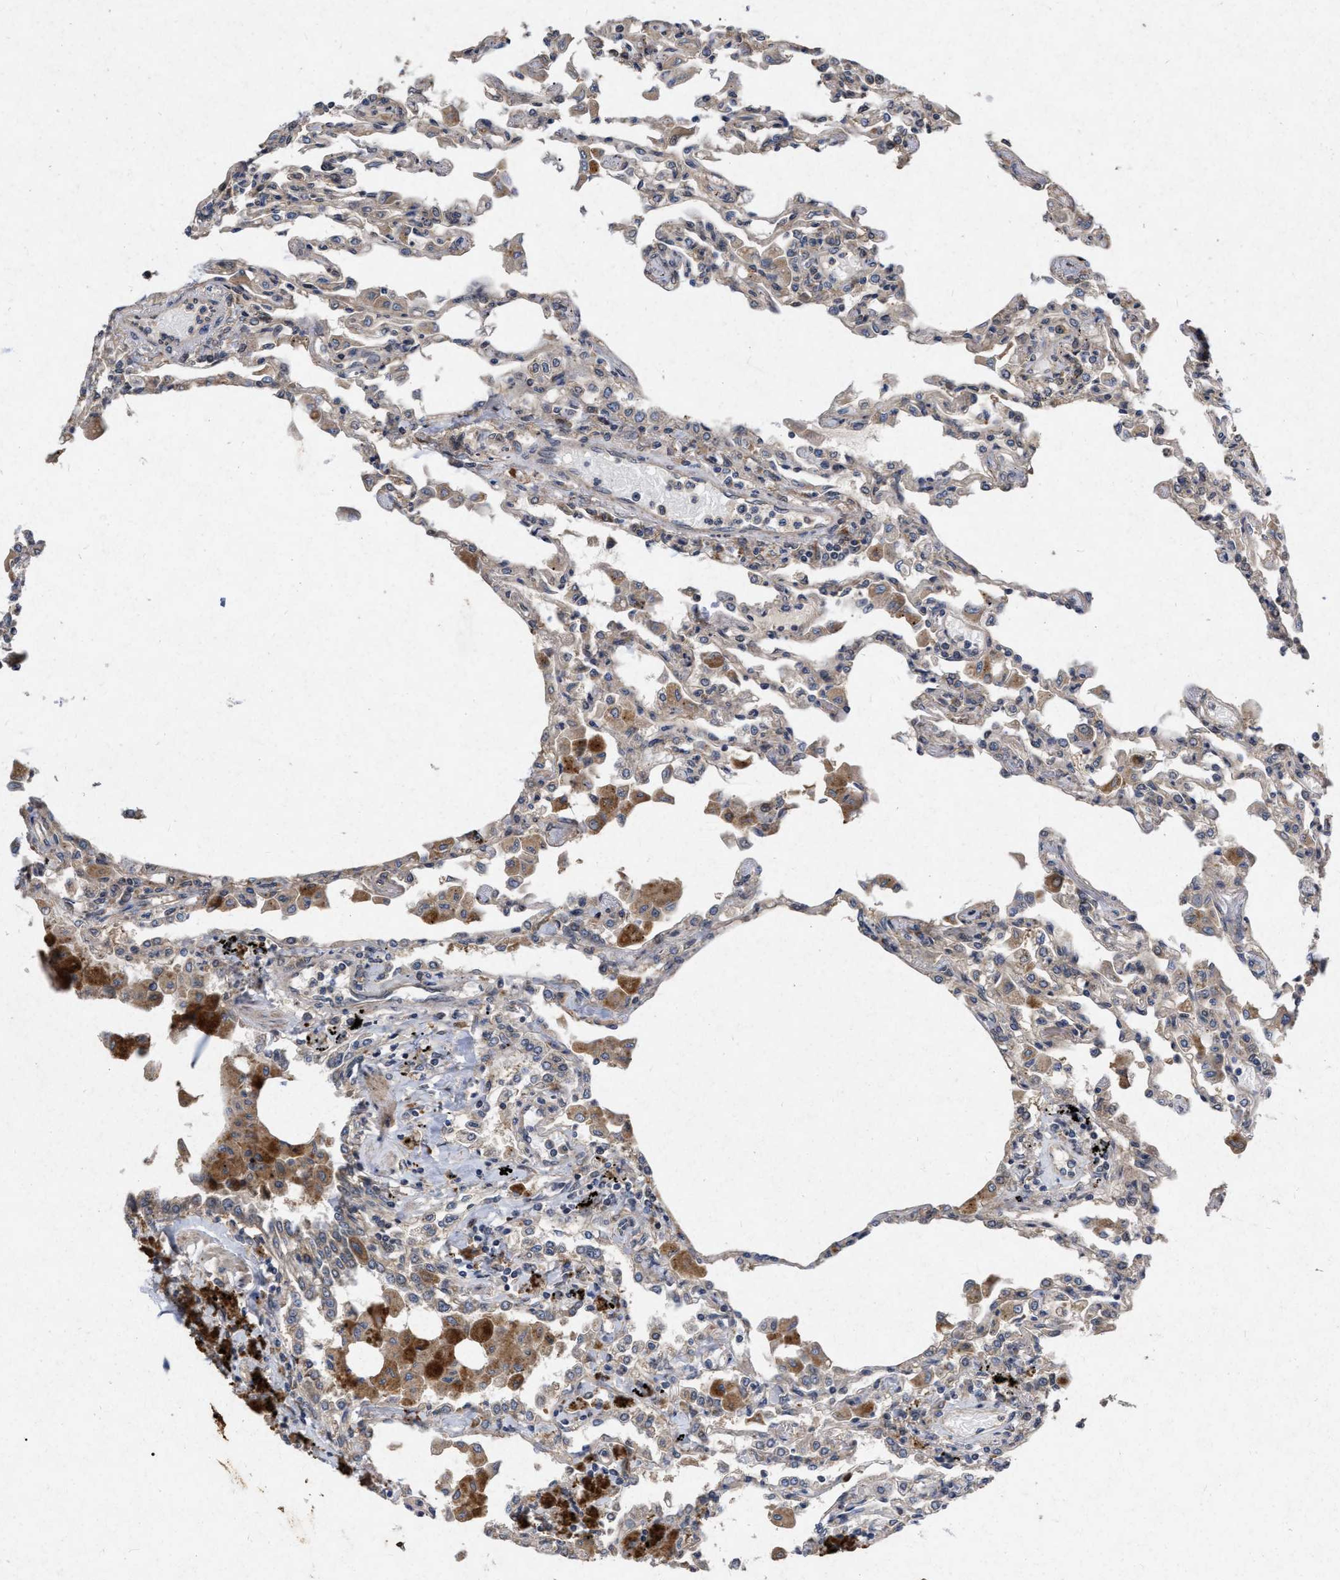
{"staining": {"intensity": "weak", "quantity": "25%-75%", "location": "cytoplasmic/membranous"}, "tissue": "lung", "cell_type": "Alveolar cells", "image_type": "normal", "snomed": [{"axis": "morphology", "description": "Normal tissue, NOS"}, {"axis": "topography", "description": "Bronchus"}, {"axis": "topography", "description": "Lung"}], "caption": "The image reveals a brown stain indicating the presence of a protein in the cytoplasmic/membranous of alveolar cells in lung. The protein of interest is shown in brown color, while the nuclei are stained blue.", "gene": "CDKN2C", "patient": {"sex": "female", "age": 49}}